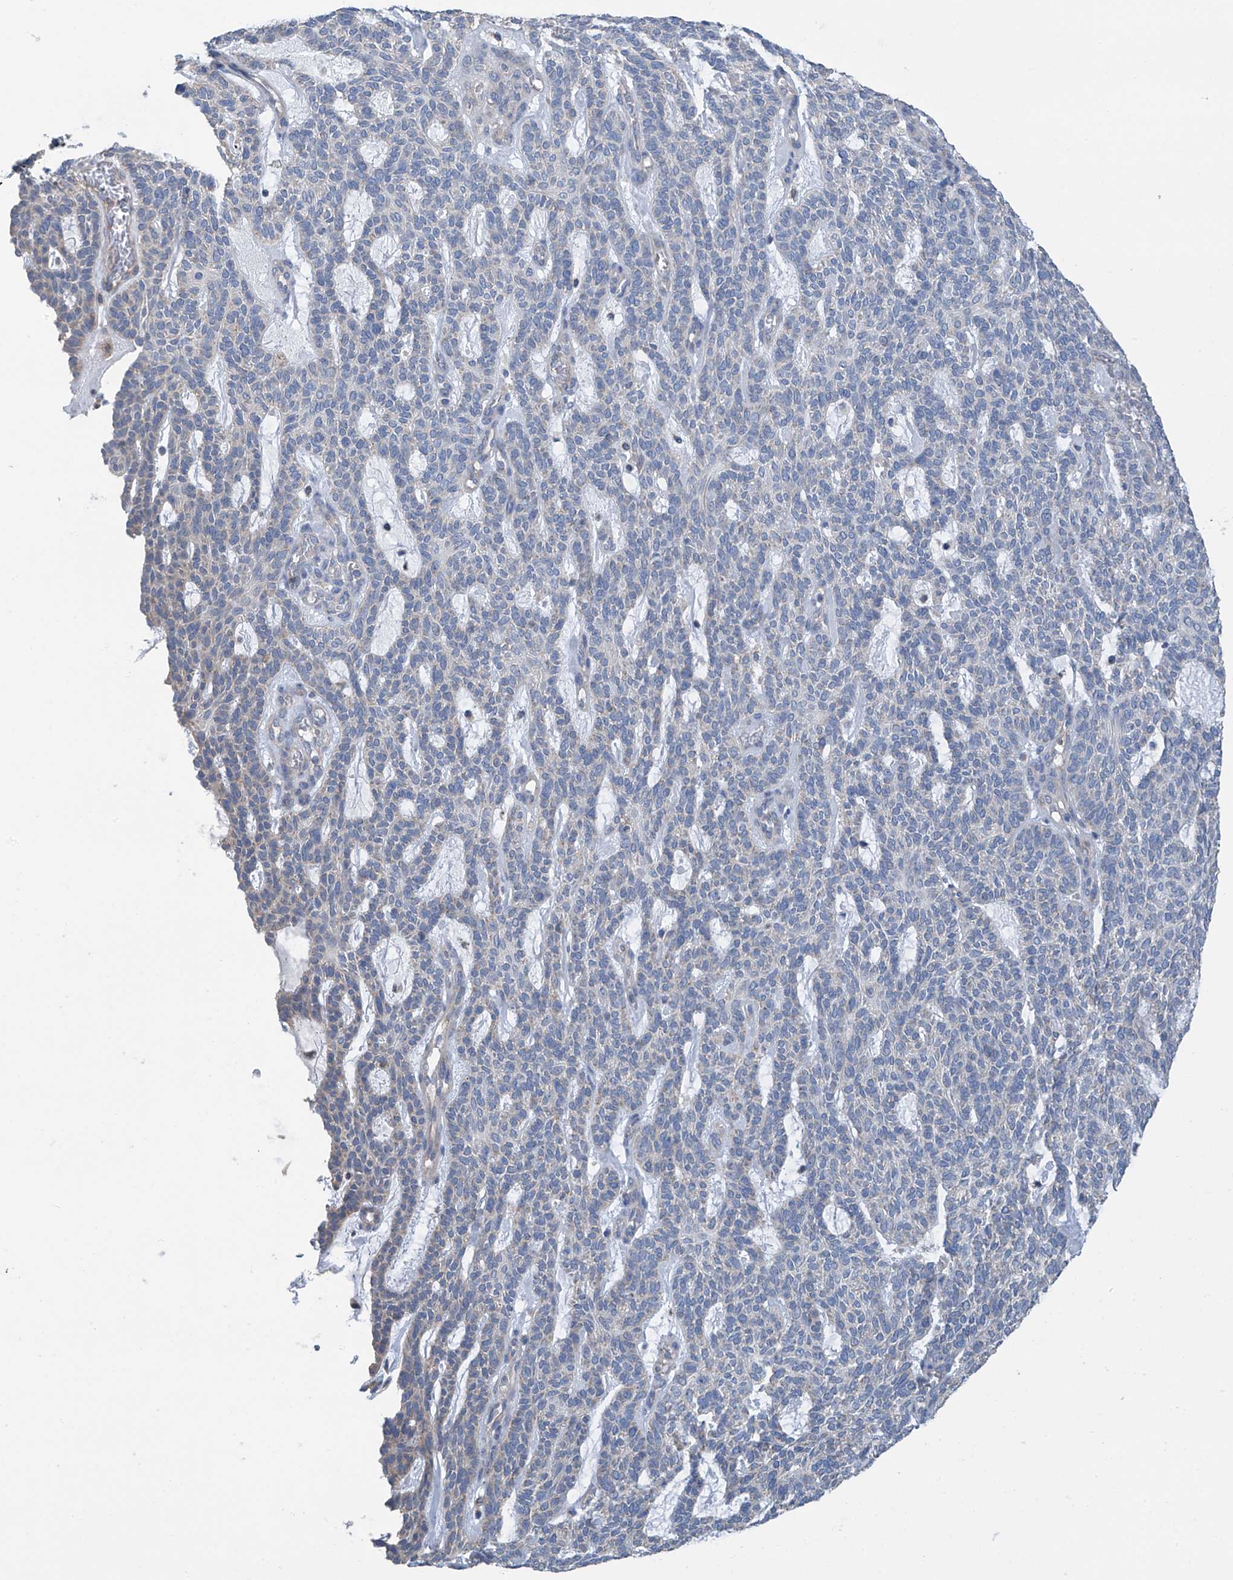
{"staining": {"intensity": "negative", "quantity": "none", "location": "none"}, "tissue": "skin cancer", "cell_type": "Tumor cells", "image_type": "cancer", "snomed": [{"axis": "morphology", "description": "Squamous cell carcinoma, NOS"}, {"axis": "topography", "description": "Skin"}], "caption": "DAB (3,3'-diaminobenzidine) immunohistochemical staining of skin squamous cell carcinoma demonstrates no significant expression in tumor cells.", "gene": "SYN3", "patient": {"sex": "female", "age": 90}}